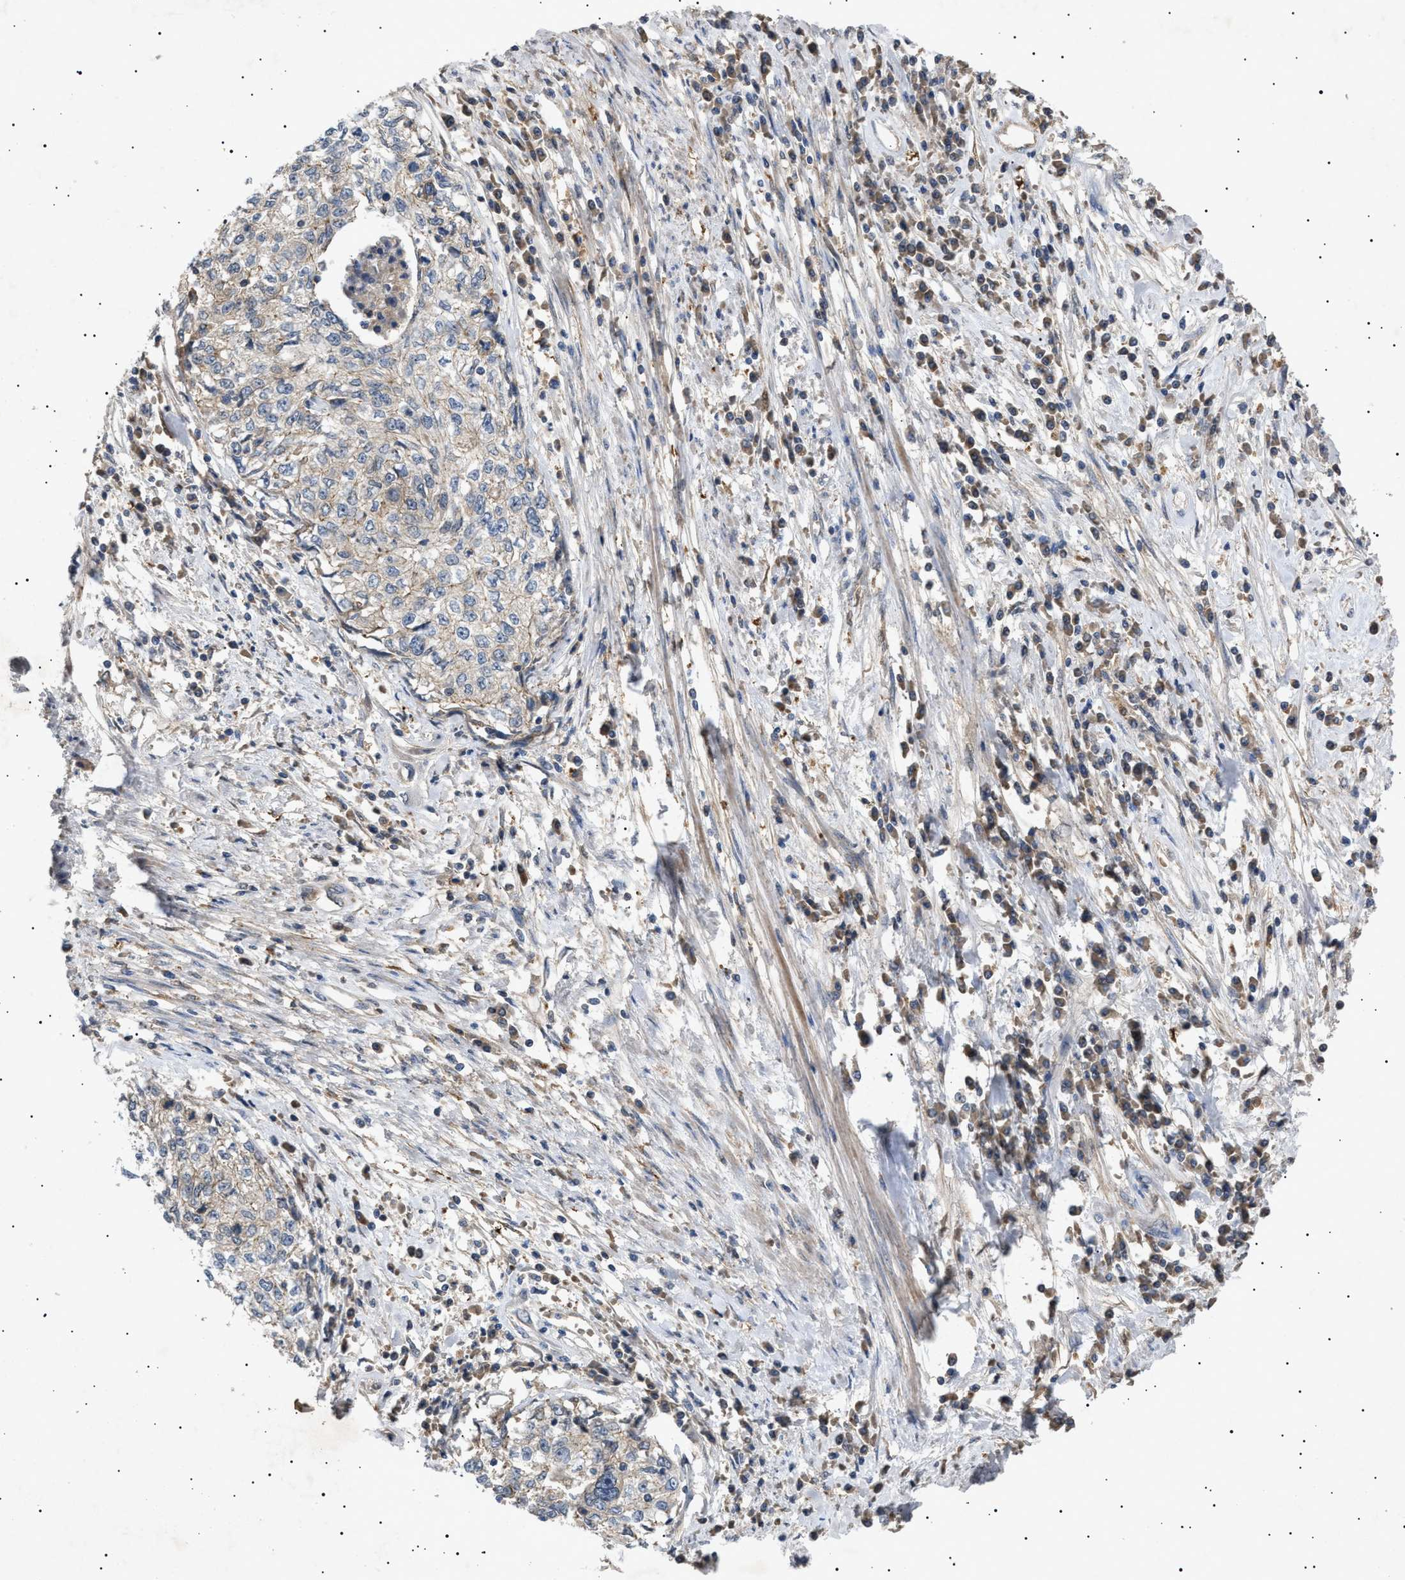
{"staining": {"intensity": "weak", "quantity": "25%-75%", "location": "cytoplasmic/membranous"}, "tissue": "cervical cancer", "cell_type": "Tumor cells", "image_type": "cancer", "snomed": [{"axis": "morphology", "description": "Squamous cell carcinoma, NOS"}, {"axis": "topography", "description": "Cervix"}], "caption": "Cervical cancer stained with a protein marker demonstrates weak staining in tumor cells.", "gene": "SIRT5", "patient": {"sex": "female", "age": 57}}